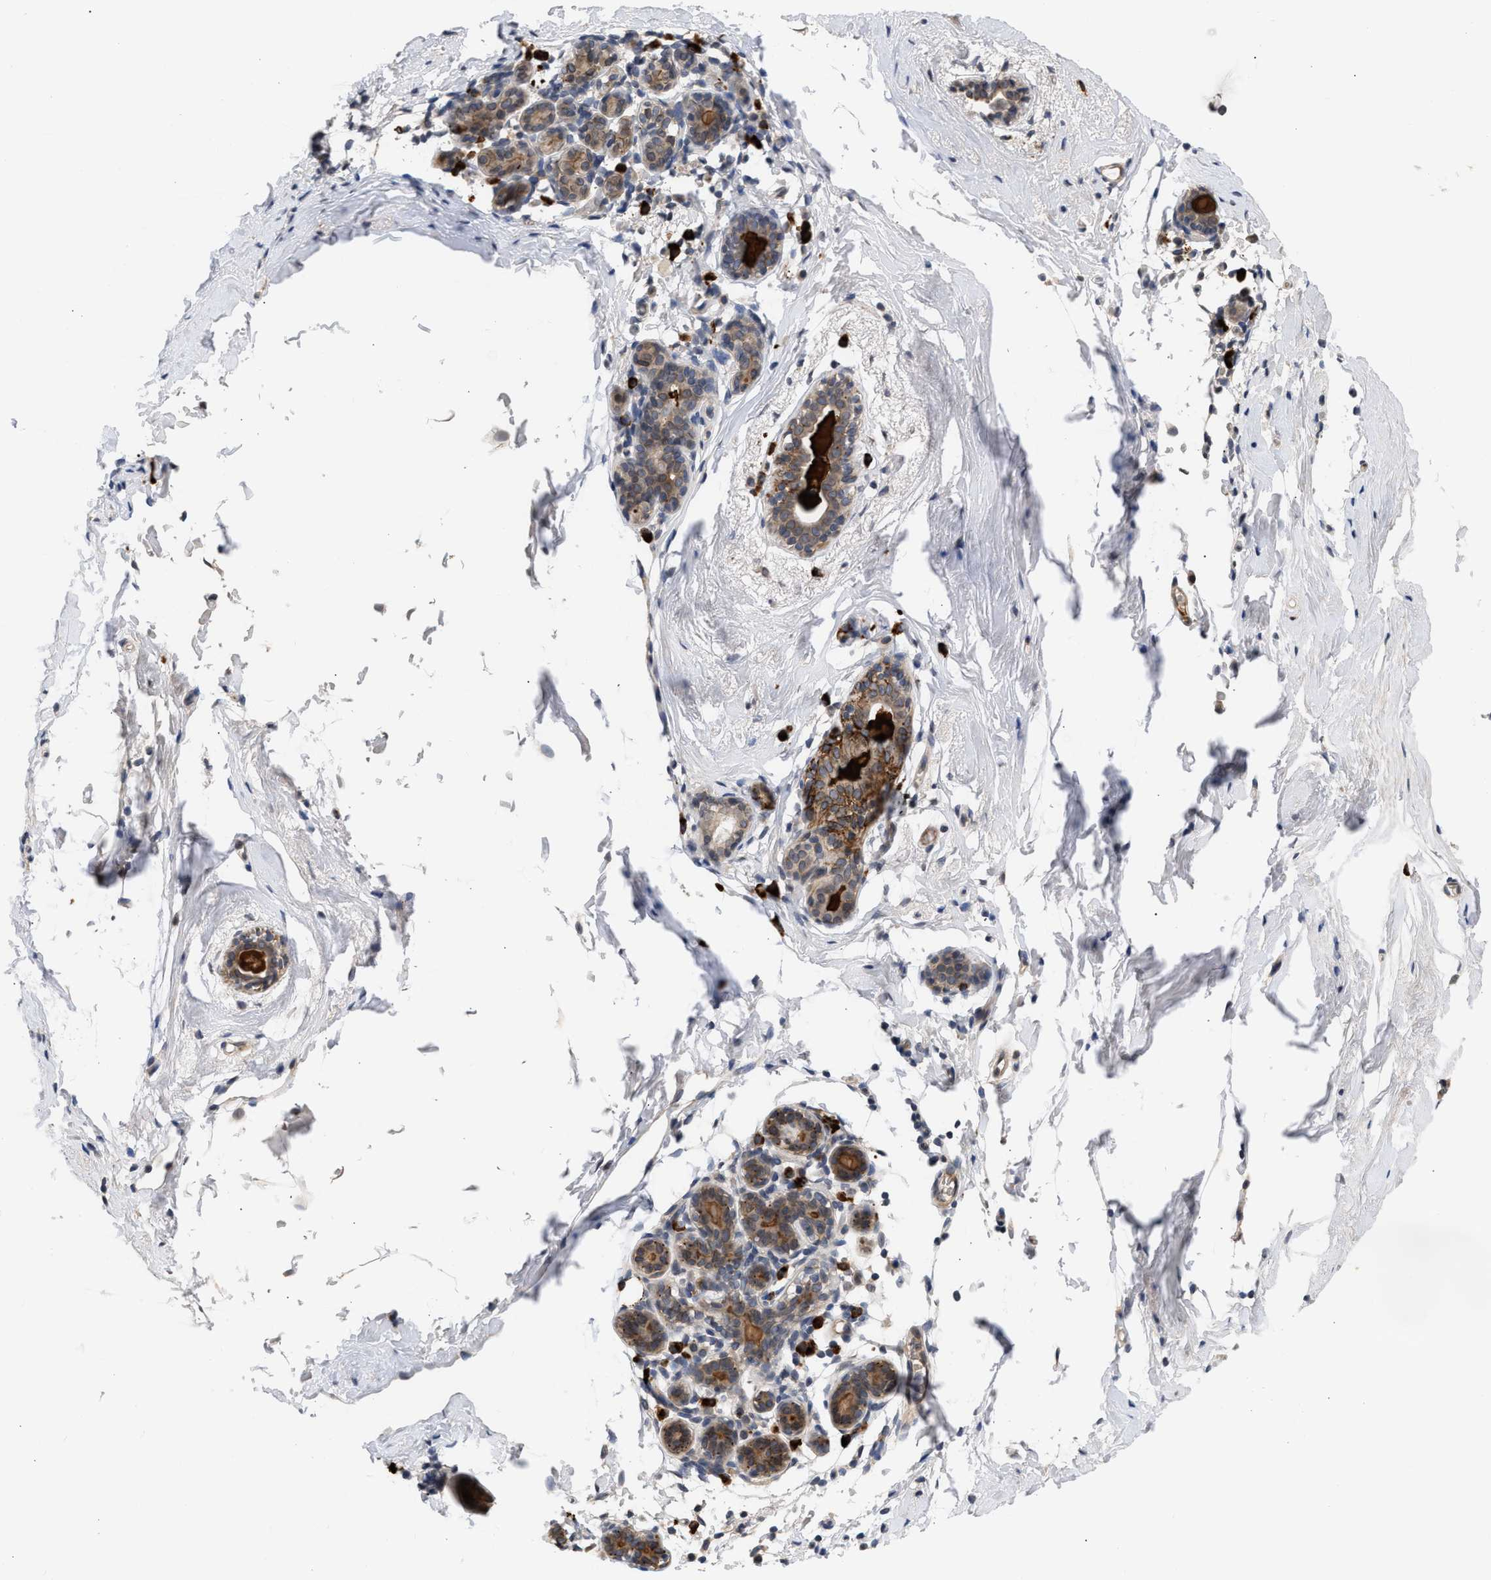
{"staining": {"intensity": "weak", "quantity": ">75%", "location": "cytoplasmic/membranous"}, "tissue": "breast", "cell_type": "Adipocytes", "image_type": "normal", "snomed": [{"axis": "morphology", "description": "Normal tissue, NOS"}, {"axis": "topography", "description": "Breast"}], "caption": "High-power microscopy captured an immunohistochemistry micrograph of normal breast, revealing weak cytoplasmic/membranous staining in about >75% of adipocytes. (DAB (3,3'-diaminobenzidine) = brown stain, brightfield microscopy at high magnification).", "gene": "NUP62", "patient": {"sex": "female", "age": 62}}